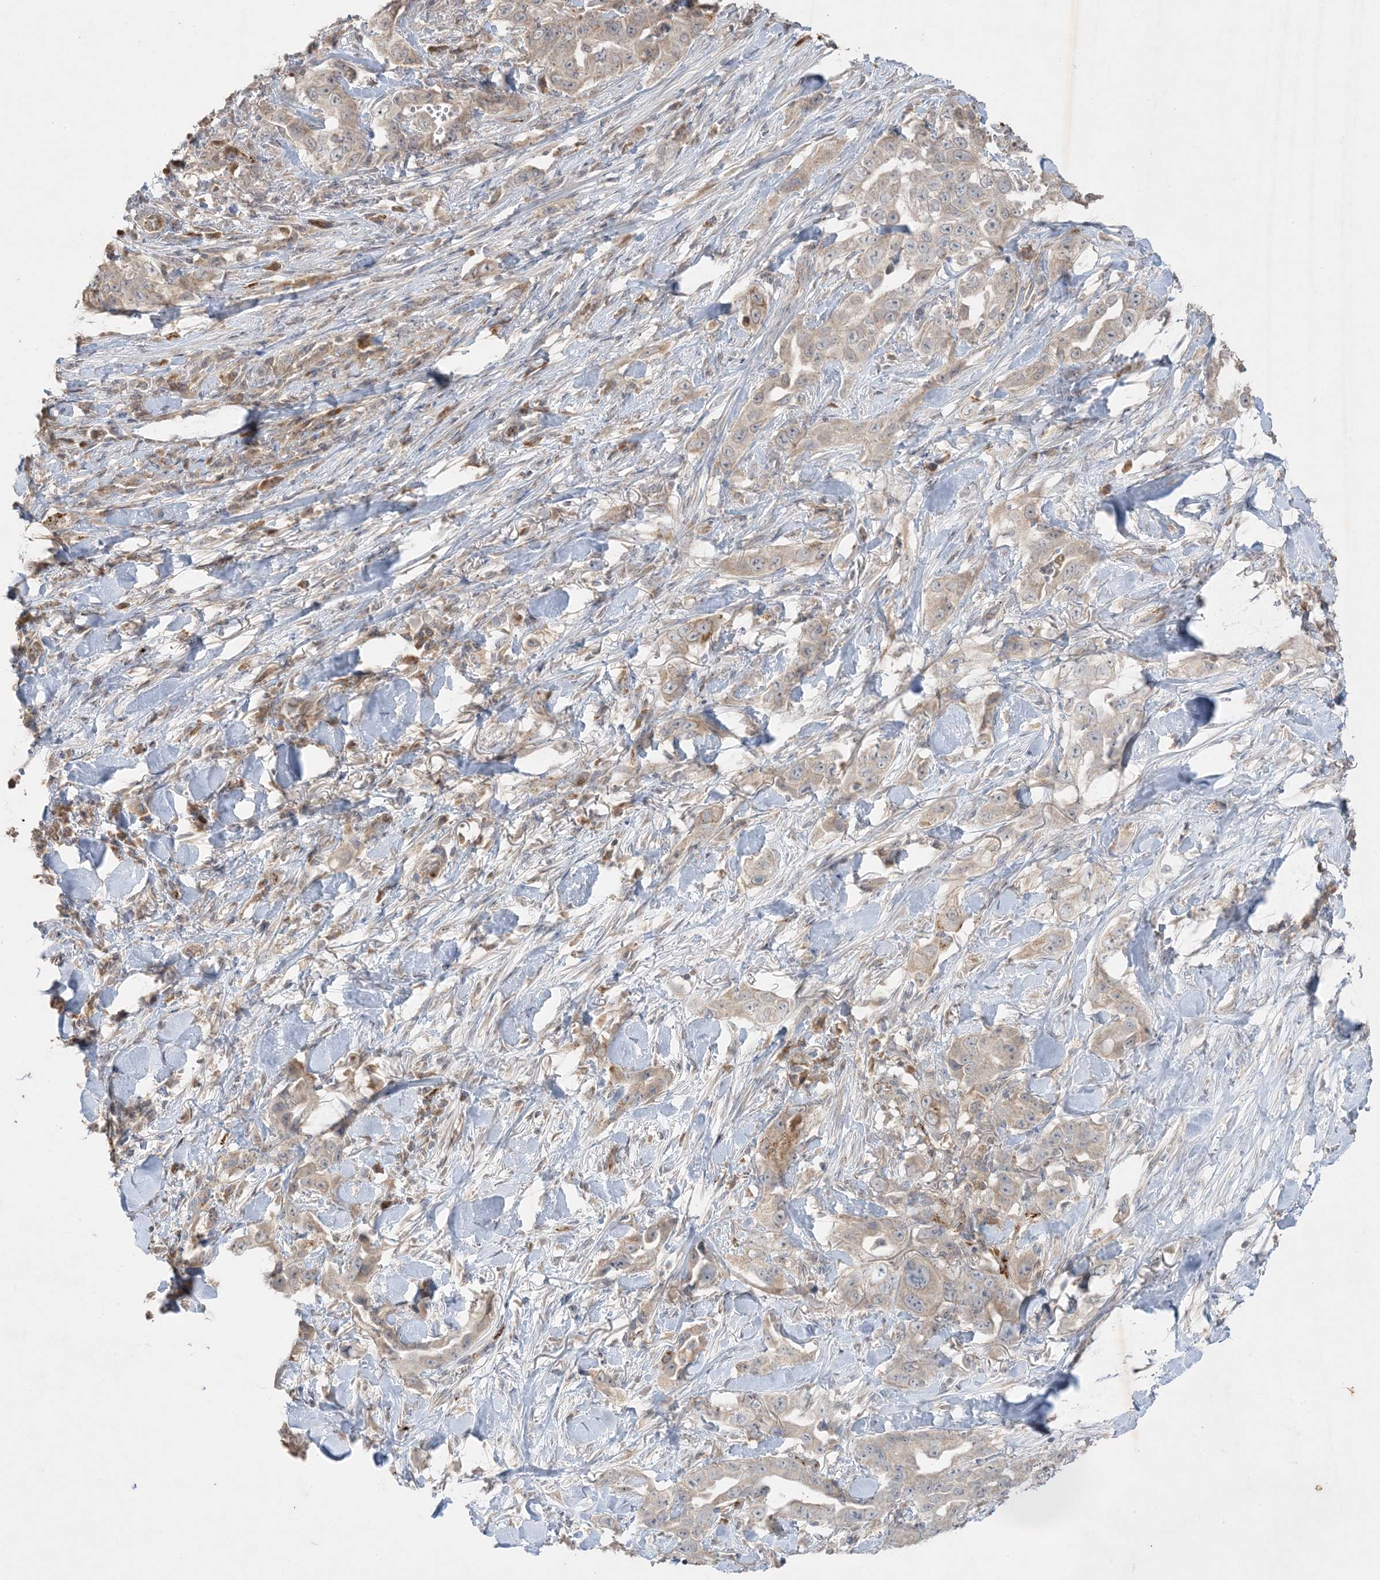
{"staining": {"intensity": "negative", "quantity": "none", "location": "none"}, "tissue": "lung cancer", "cell_type": "Tumor cells", "image_type": "cancer", "snomed": [{"axis": "morphology", "description": "Adenocarcinoma, NOS"}, {"axis": "topography", "description": "Lung"}], "caption": "High power microscopy histopathology image of an IHC photomicrograph of adenocarcinoma (lung), revealing no significant expression in tumor cells.", "gene": "PRSS36", "patient": {"sex": "female", "age": 51}}